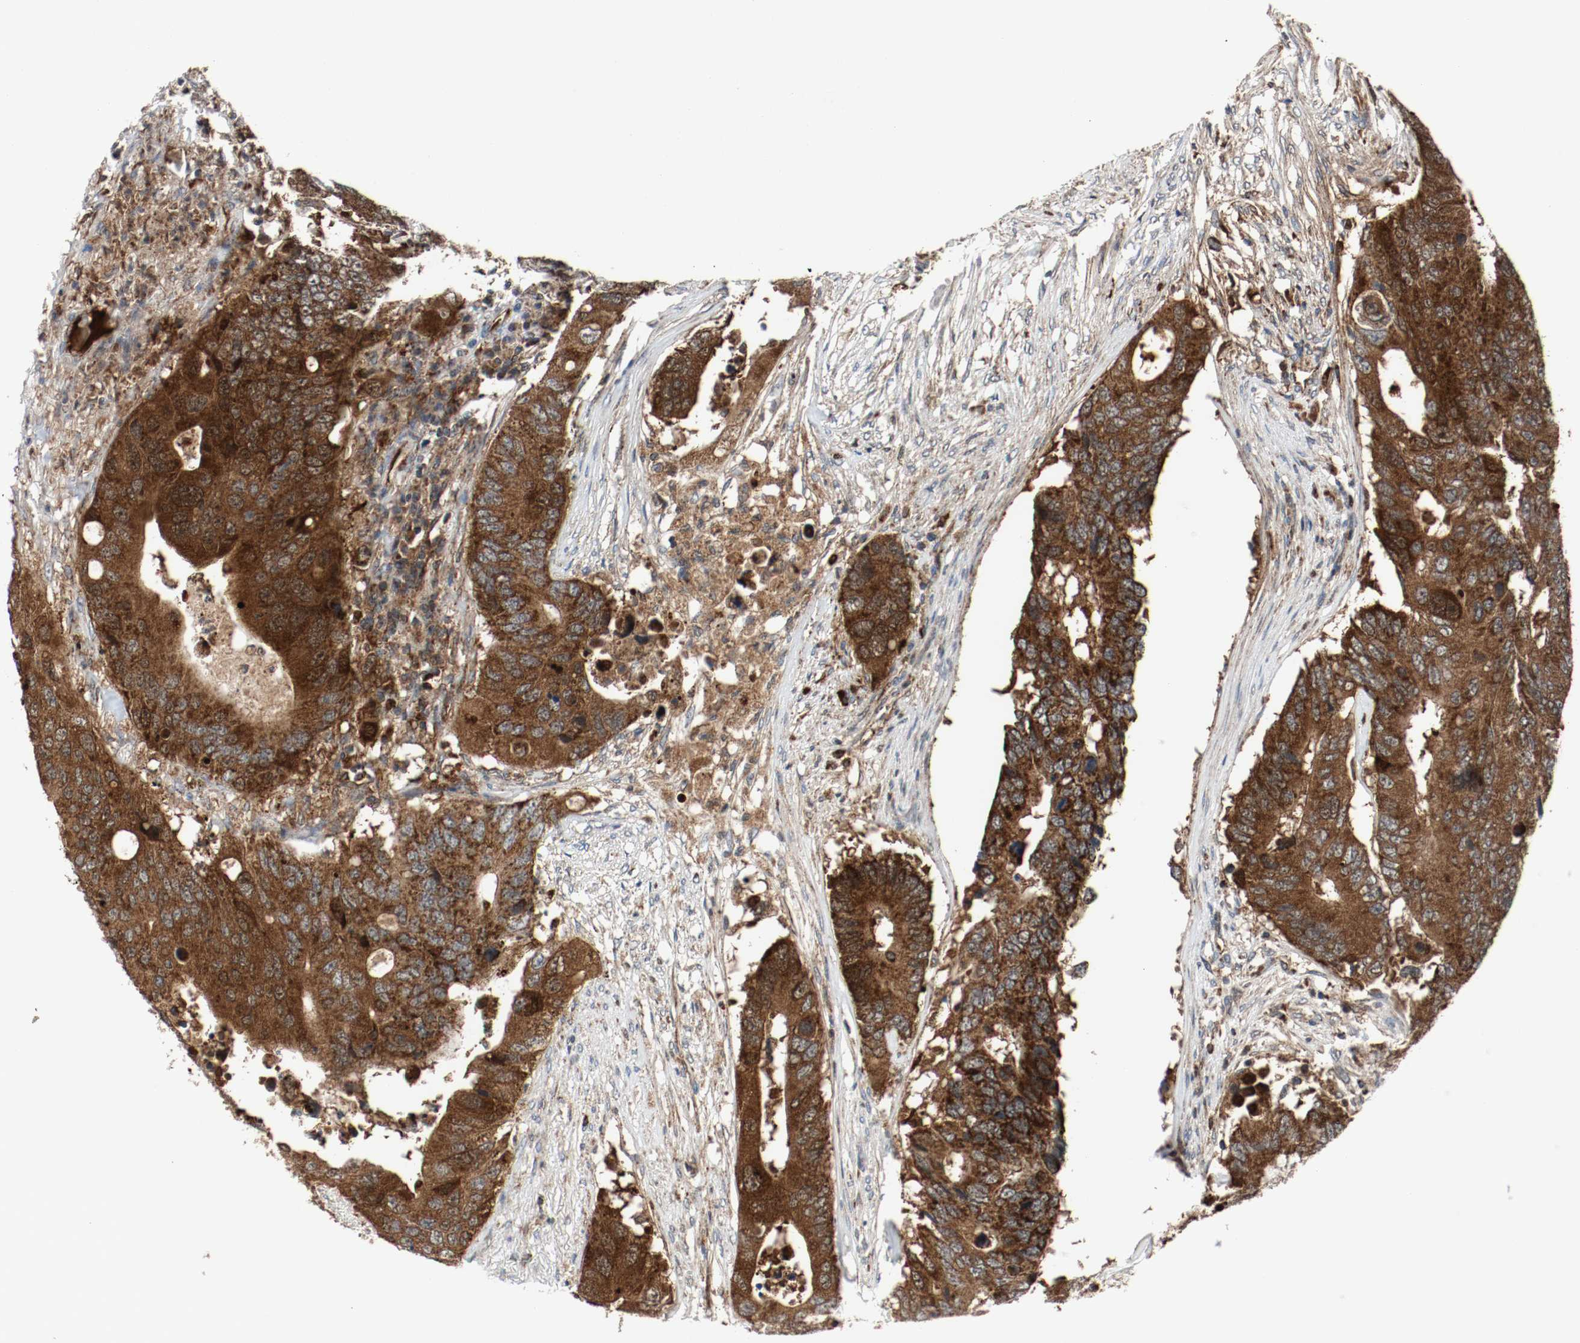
{"staining": {"intensity": "strong", "quantity": ">75%", "location": "cytoplasmic/membranous"}, "tissue": "colorectal cancer", "cell_type": "Tumor cells", "image_type": "cancer", "snomed": [{"axis": "morphology", "description": "Adenocarcinoma, NOS"}, {"axis": "topography", "description": "Colon"}], "caption": "Human colorectal adenocarcinoma stained with a brown dye demonstrates strong cytoplasmic/membranous positive staining in about >75% of tumor cells.", "gene": "TXNRD1", "patient": {"sex": "male", "age": 71}}